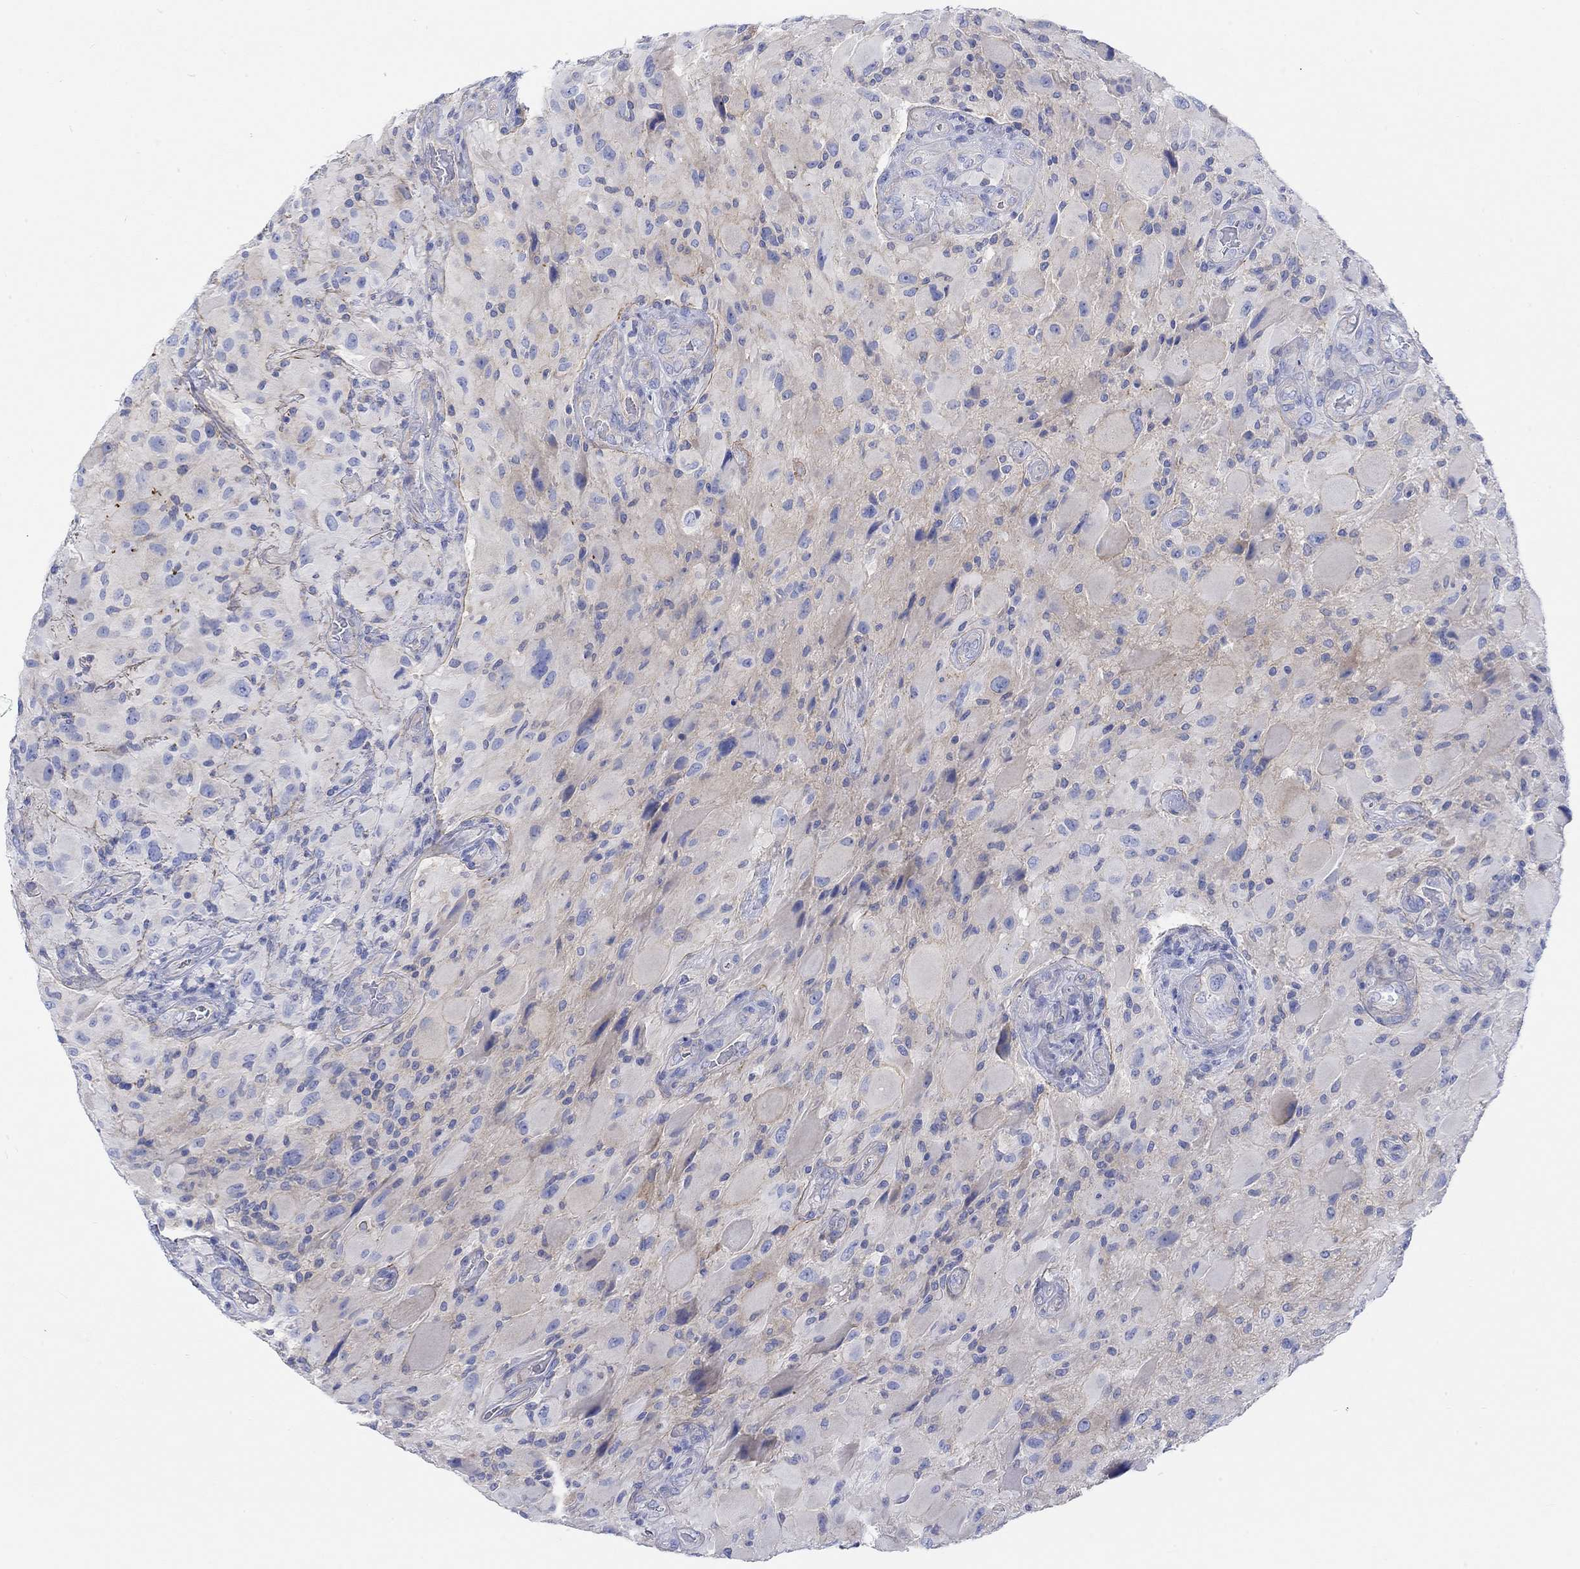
{"staining": {"intensity": "negative", "quantity": "none", "location": "none"}, "tissue": "glioma", "cell_type": "Tumor cells", "image_type": "cancer", "snomed": [{"axis": "morphology", "description": "Glioma, malignant, High grade"}, {"axis": "topography", "description": "Cerebral cortex"}], "caption": "Tumor cells are negative for brown protein staining in malignant high-grade glioma. (DAB IHC, high magnification).", "gene": "REEP6", "patient": {"sex": "male", "age": 35}}